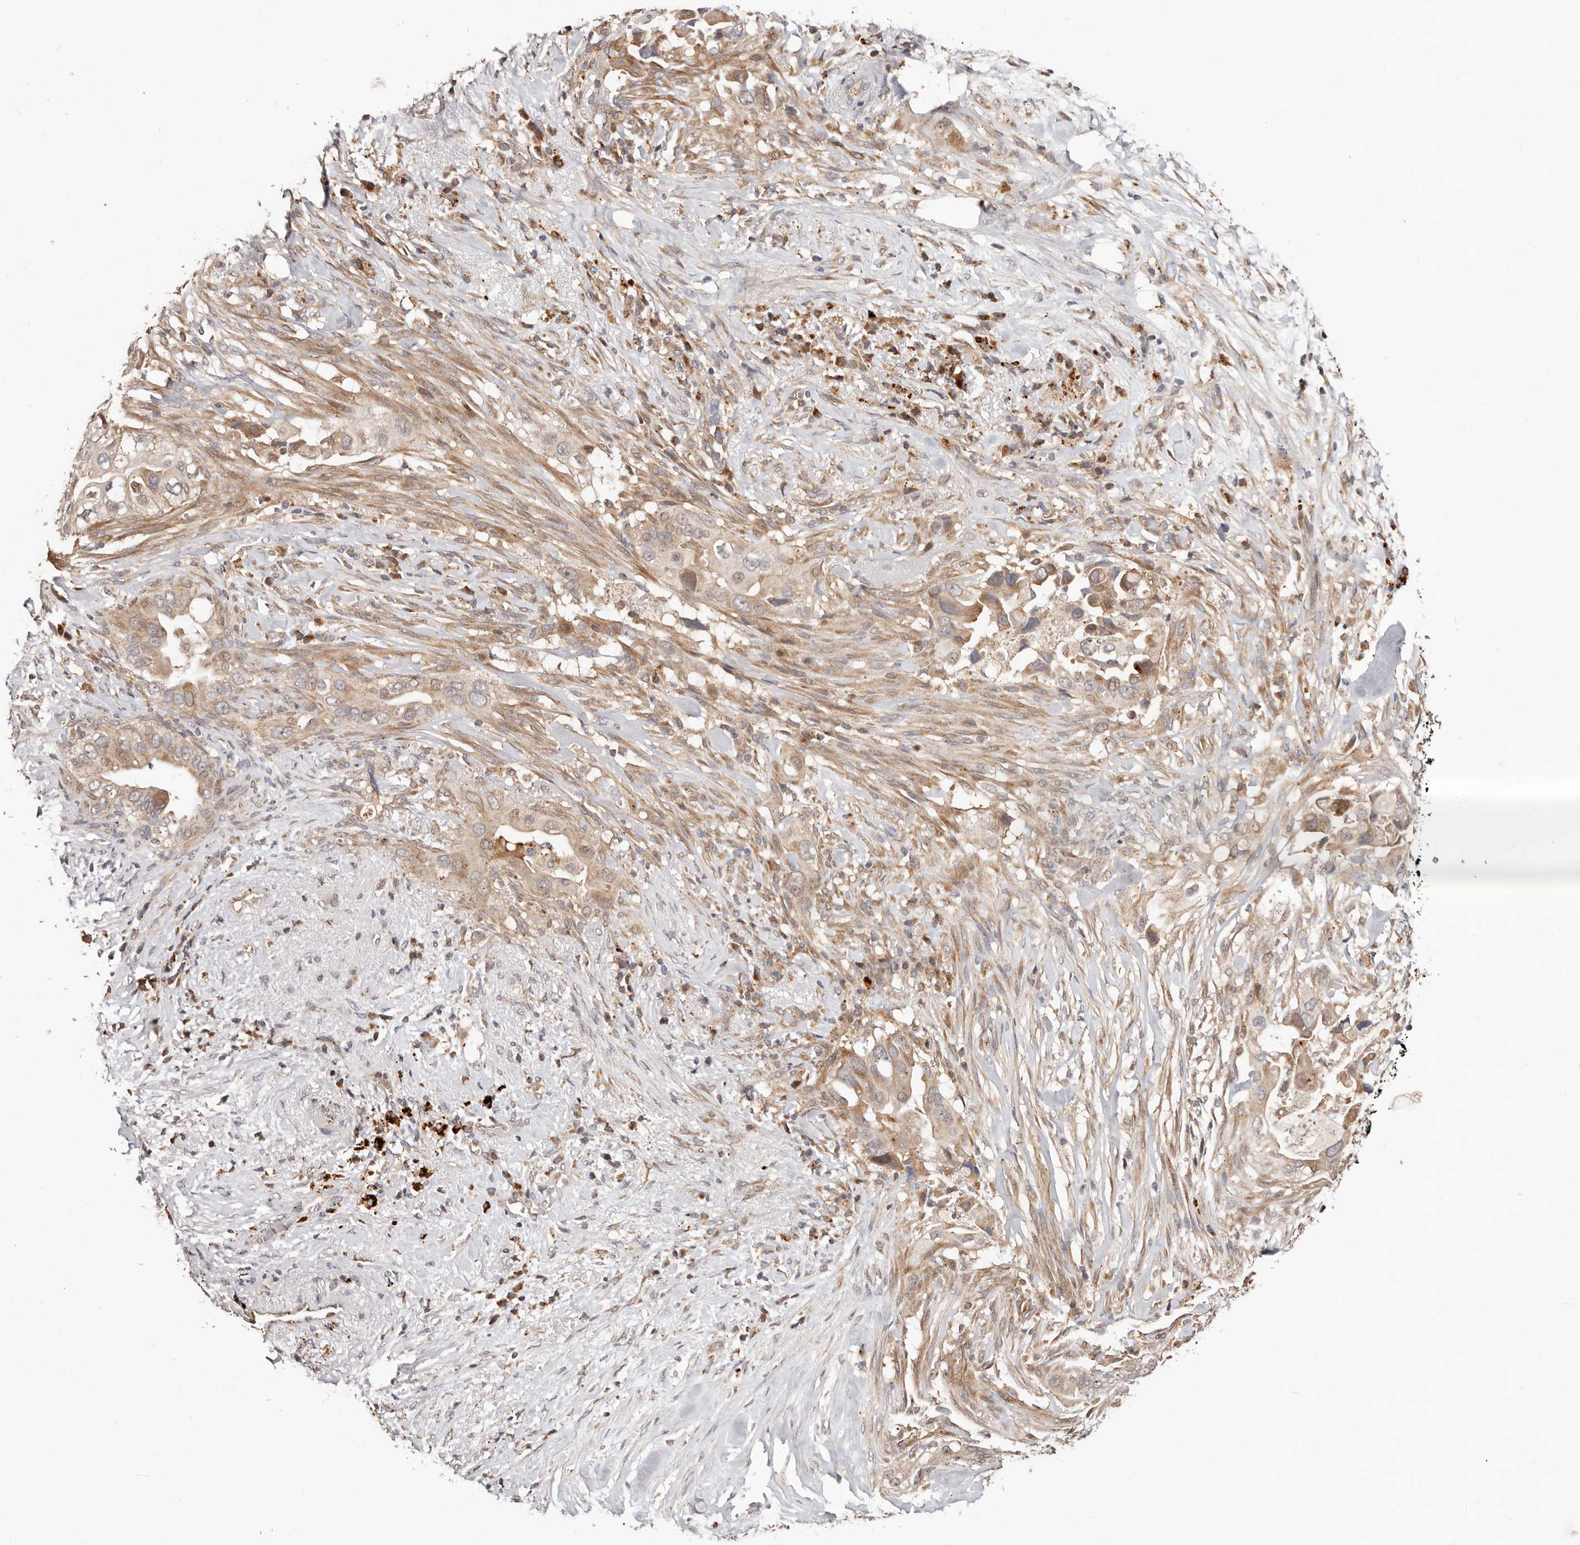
{"staining": {"intensity": "weak", "quantity": ">75%", "location": "cytoplasmic/membranous"}, "tissue": "pancreatic cancer", "cell_type": "Tumor cells", "image_type": "cancer", "snomed": [{"axis": "morphology", "description": "Inflammation, NOS"}, {"axis": "morphology", "description": "Adenocarcinoma, NOS"}, {"axis": "topography", "description": "Pancreas"}], "caption": "Immunohistochemistry (IHC) staining of pancreatic cancer (adenocarcinoma), which demonstrates low levels of weak cytoplasmic/membranous staining in about >75% of tumor cells indicating weak cytoplasmic/membranous protein positivity. The staining was performed using DAB (3,3'-diaminobenzidine) (brown) for protein detection and nuclei were counterstained in hematoxylin (blue).", "gene": "USP33", "patient": {"sex": "female", "age": 56}}